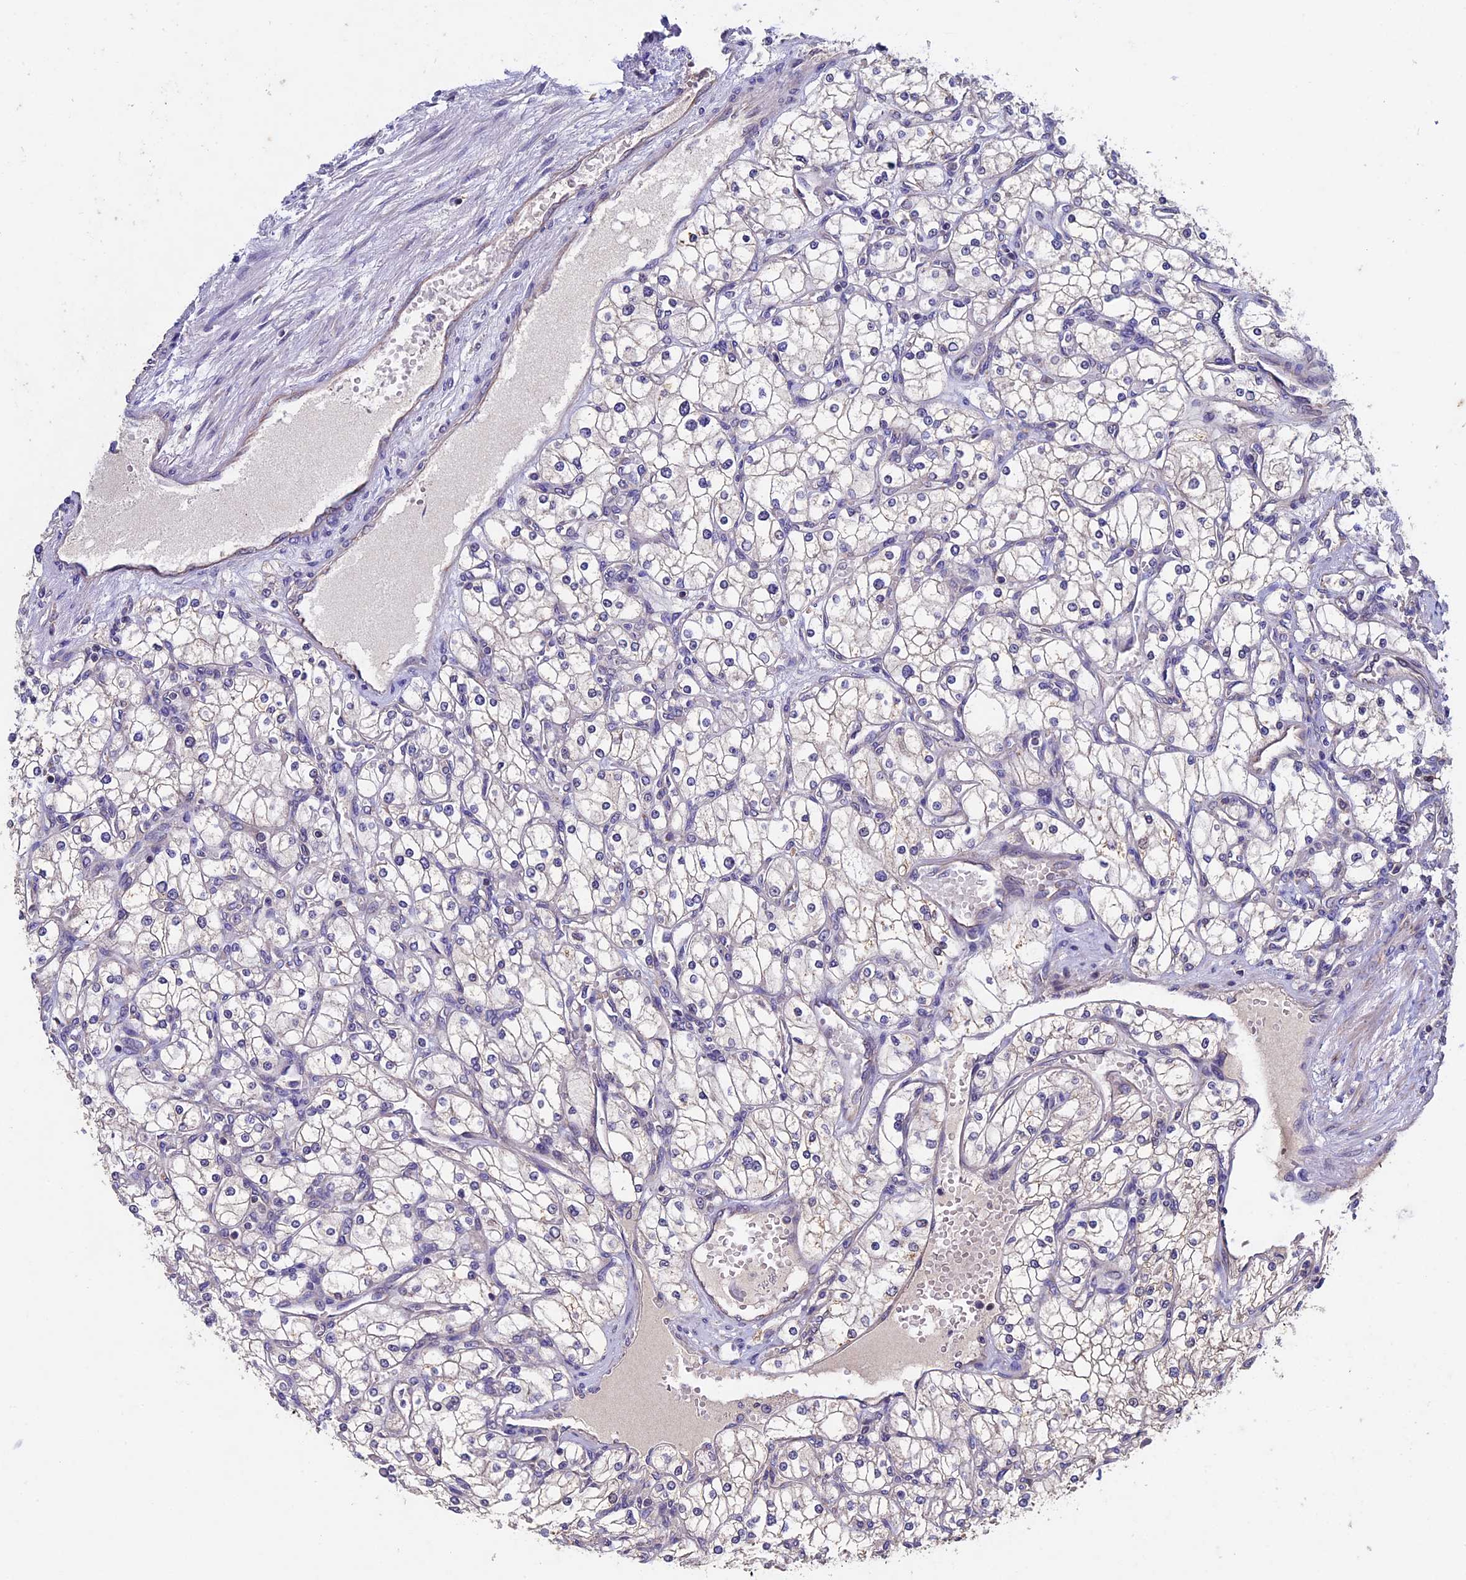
{"staining": {"intensity": "negative", "quantity": "none", "location": "none"}, "tissue": "renal cancer", "cell_type": "Tumor cells", "image_type": "cancer", "snomed": [{"axis": "morphology", "description": "Adenocarcinoma, NOS"}, {"axis": "topography", "description": "Kidney"}], "caption": "Tumor cells show no significant staining in renal adenocarcinoma.", "gene": "RNF17", "patient": {"sex": "male", "age": 80}}